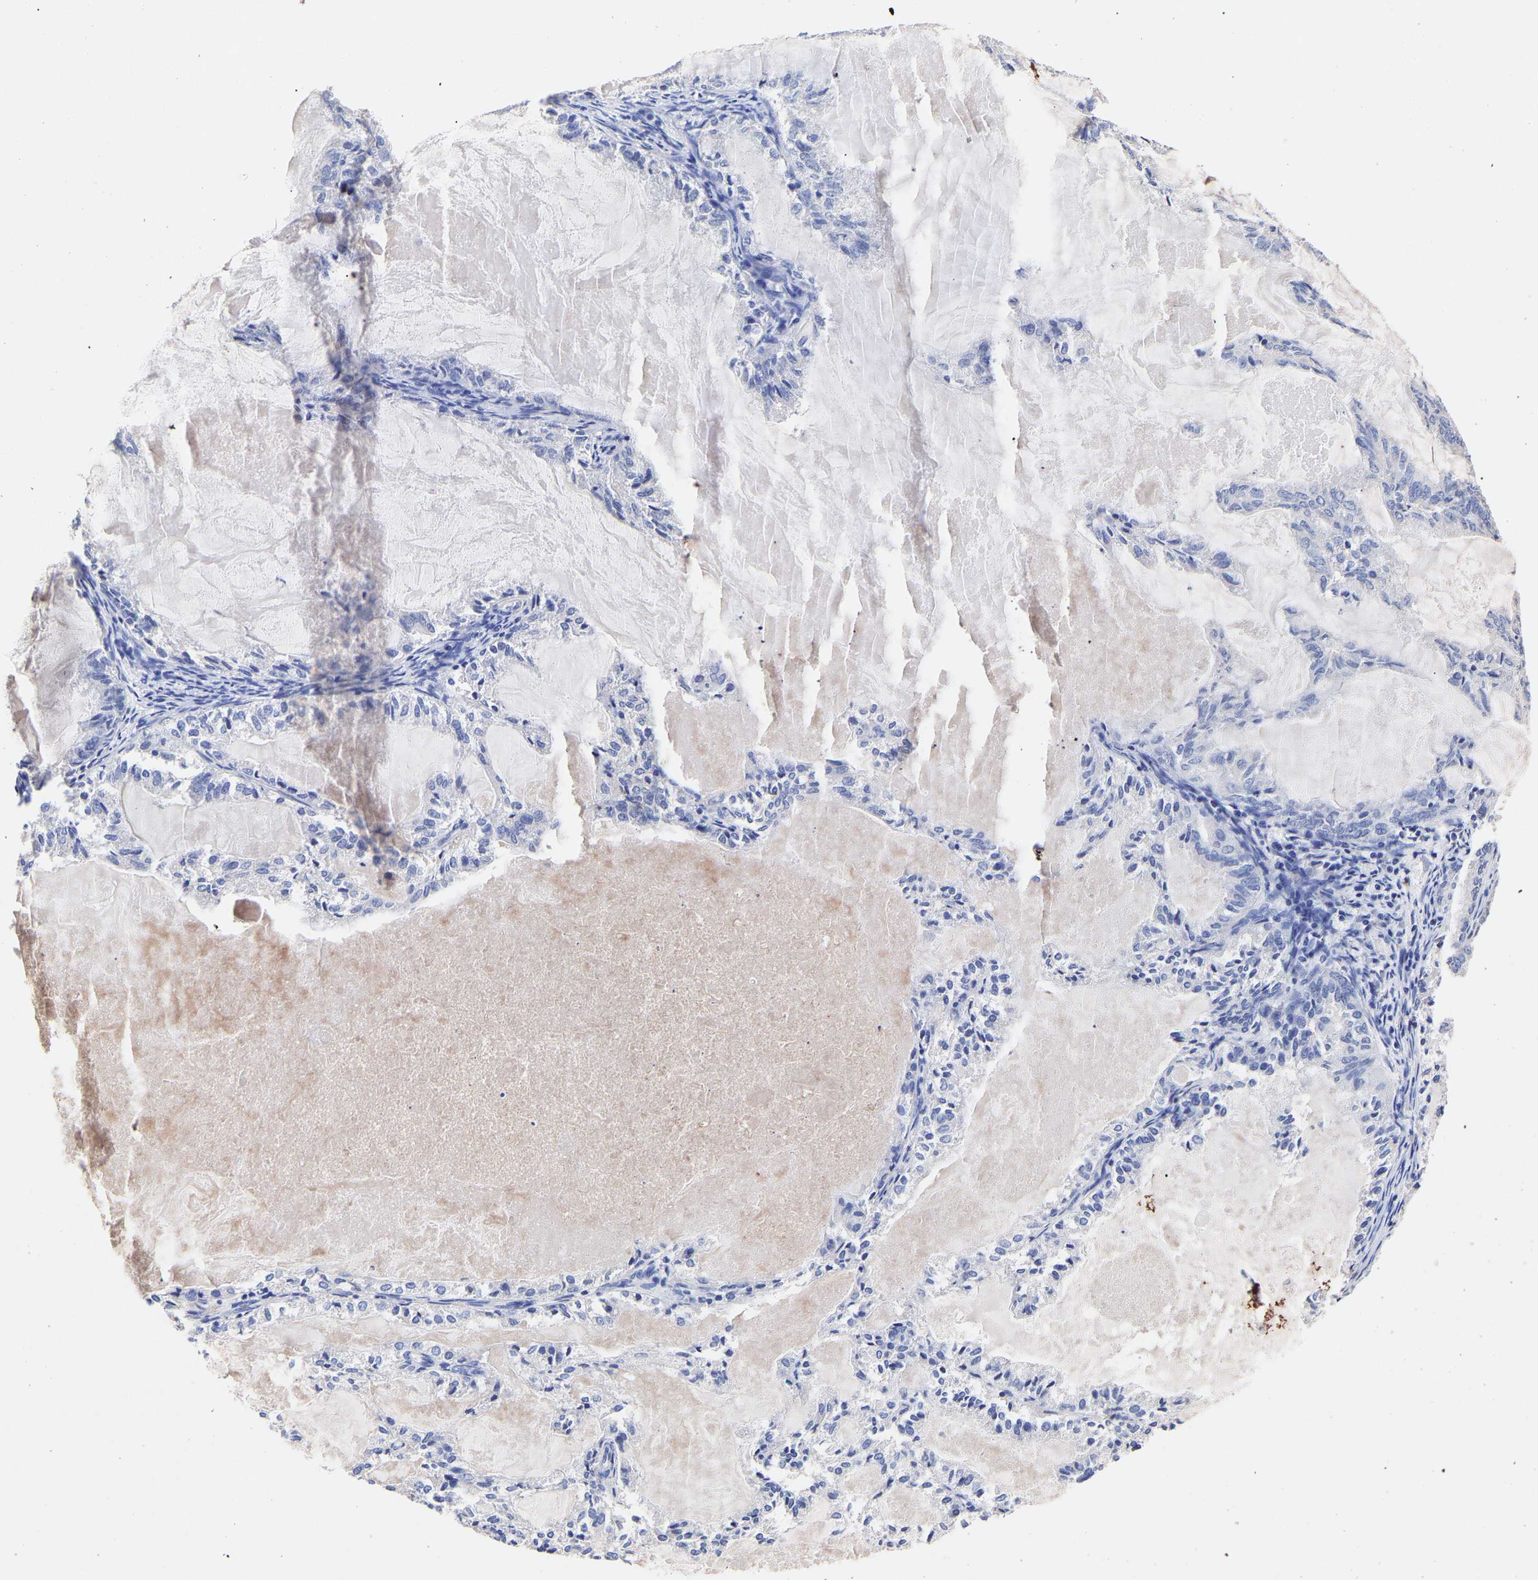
{"staining": {"intensity": "moderate", "quantity": "<25%", "location": "cytoplasmic/membranous"}, "tissue": "endometrial cancer", "cell_type": "Tumor cells", "image_type": "cancer", "snomed": [{"axis": "morphology", "description": "Adenocarcinoma, NOS"}, {"axis": "topography", "description": "Endometrium"}], "caption": "Protein expression analysis of adenocarcinoma (endometrial) reveals moderate cytoplasmic/membranous positivity in approximately <25% of tumor cells. (DAB (3,3'-diaminobenzidine) = brown stain, brightfield microscopy at high magnification).", "gene": "SEM1", "patient": {"sex": "female", "age": 86}}